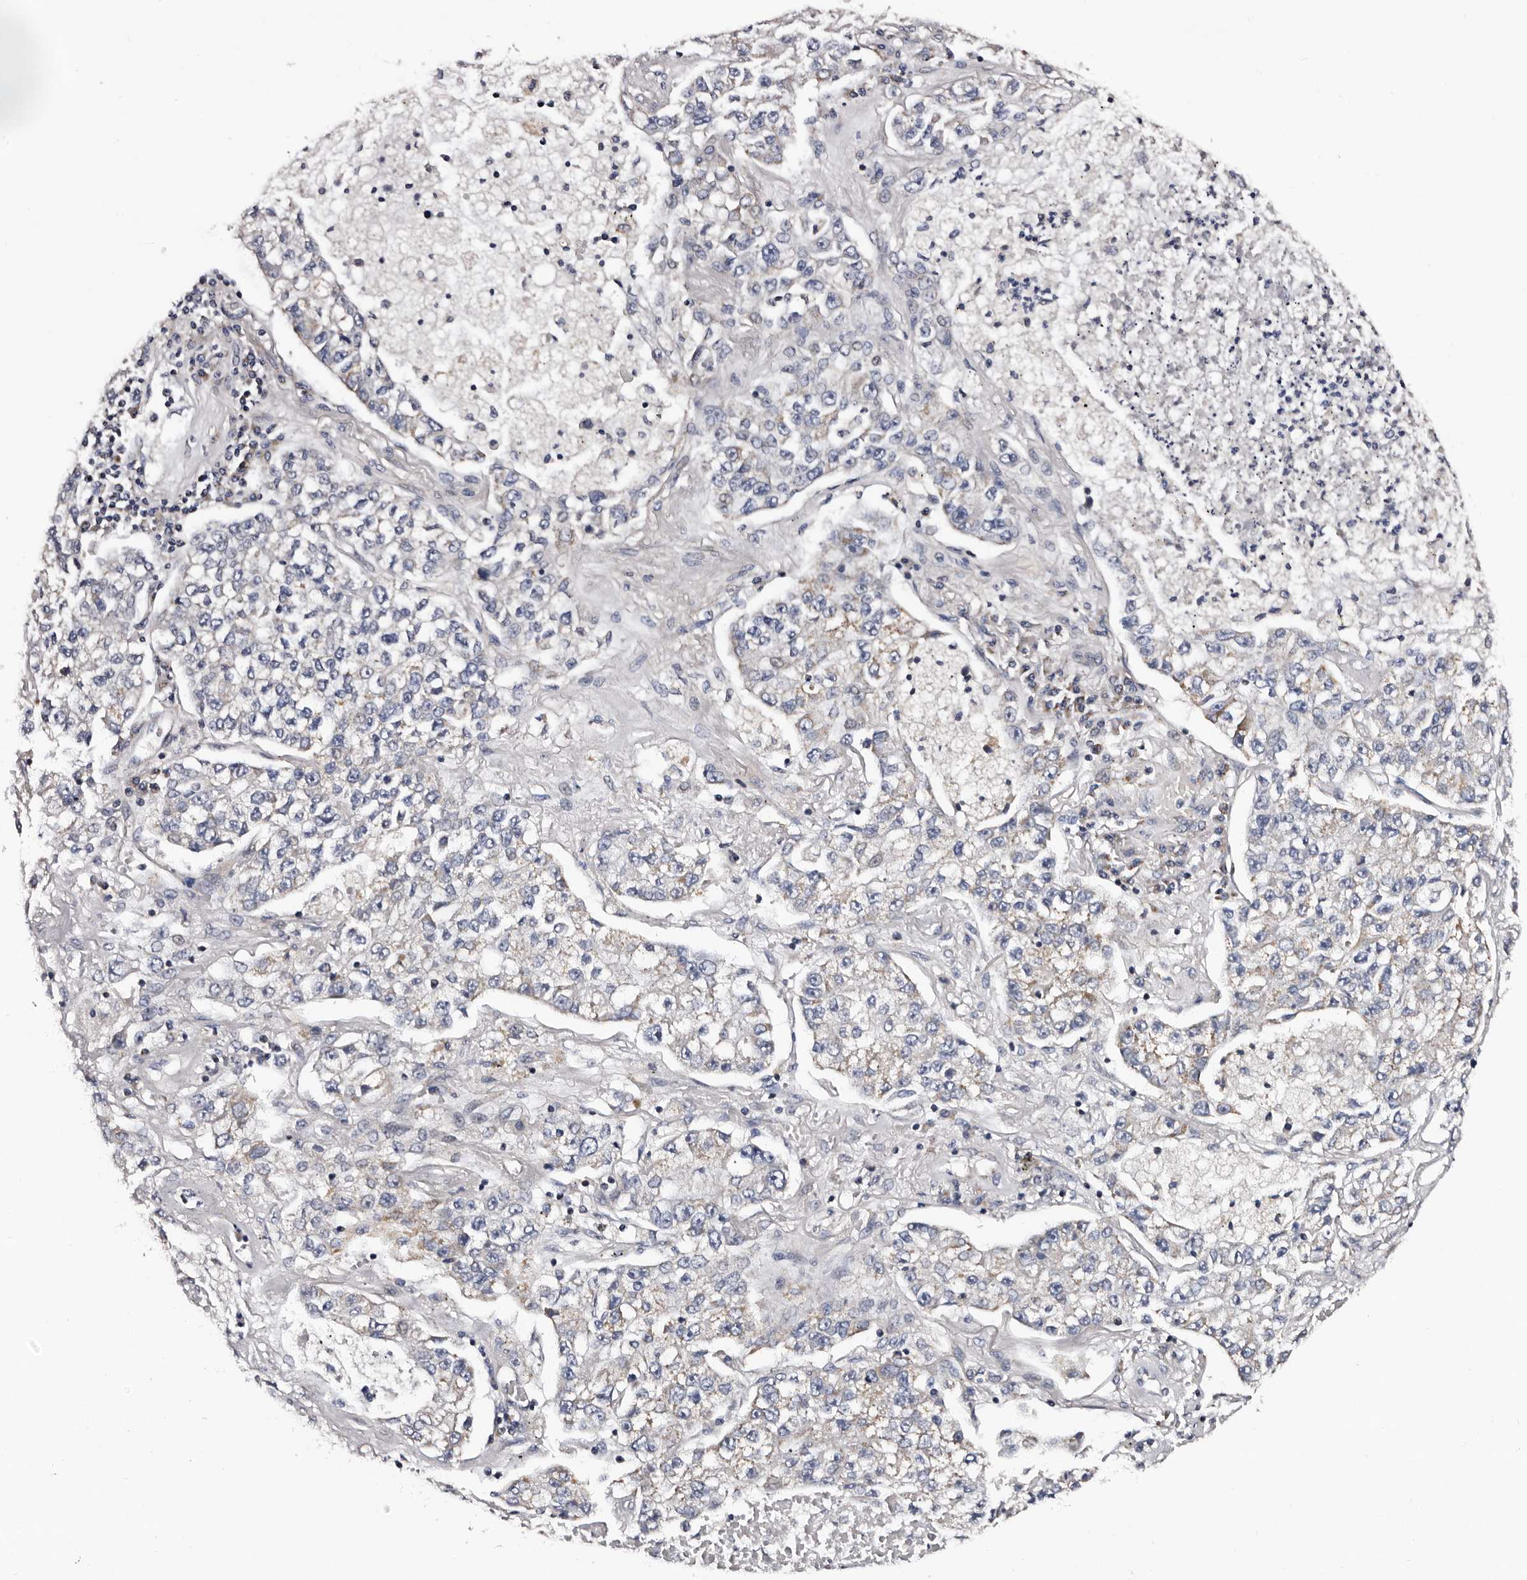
{"staining": {"intensity": "negative", "quantity": "none", "location": "none"}, "tissue": "lung cancer", "cell_type": "Tumor cells", "image_type": "cancer", "snomed": [{"axis": "morphology", "description": "Adenocarcinoma, NOS"}, {"axis": "topography", "description": "Lung"}], "caption": "A photomicrograph of human adenocarcinoma (lung) is negative for staining in tumor cells. (DAB (3,3'-diaminobenzidine) immunohistochemistry, high magnification).", "gene": "TAF4B", "patient": {"sex": "male", "age": 49}}